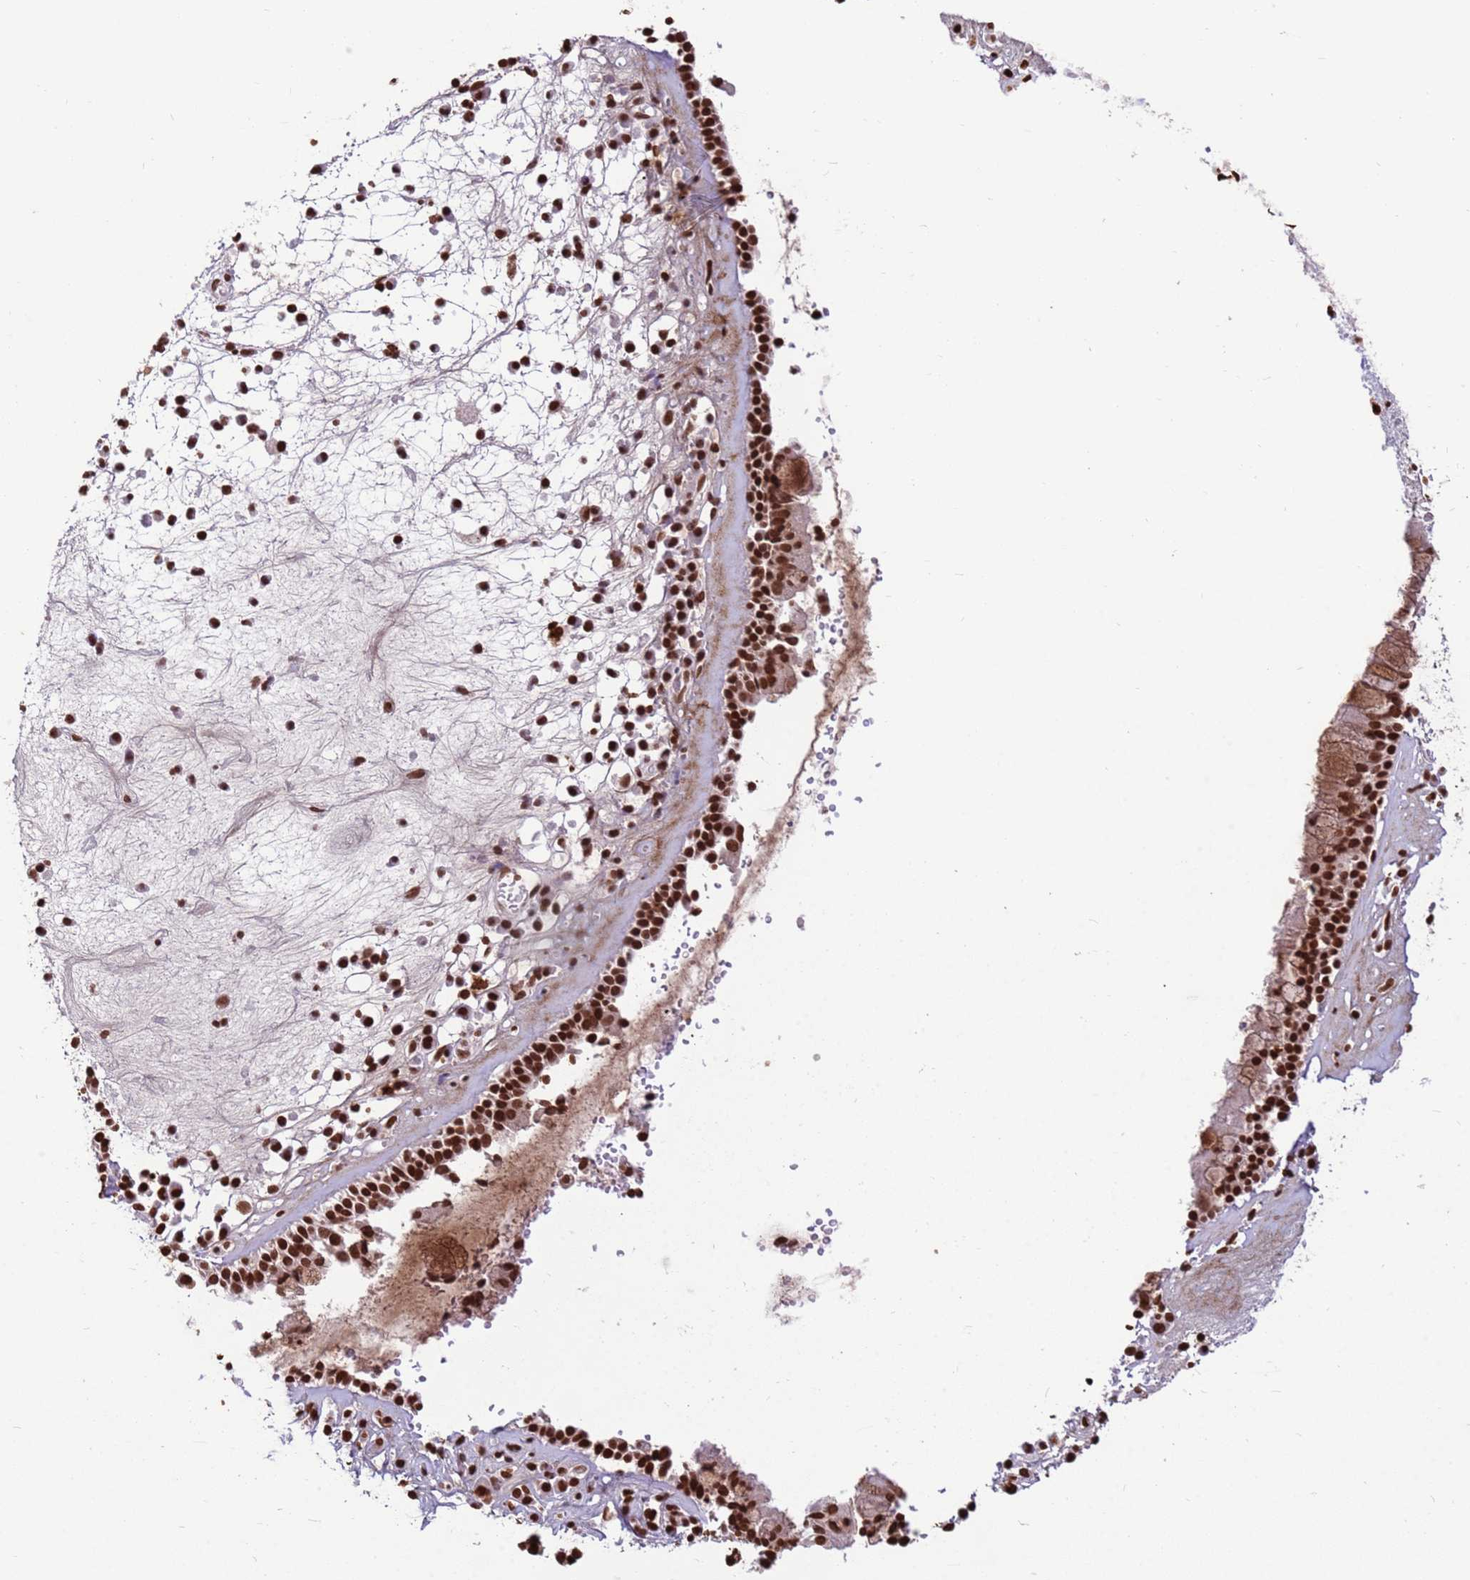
{"staining": {"intensity": "strong", "quantity": ">75%", "location": "nuclear"}, "tissue": "nasopharynx", "cell_type": "Respiratory epithelial cells", "image_type": "normal", "snomed": [{"axis": "morphology", "description": "Normal tissue, NOS"}, {"axis": "morphology", "description": "Inflammation, NOS"}, {"axis": "topography", "description": "Nasopharynx"}], "caption": "A micrograph of human nasopharynx stained for a protein exhibits strong nuclear brown staining in respiratory epithelial cells.", "gene": "H3", "patient": {"sex": "male", "age": 70}}